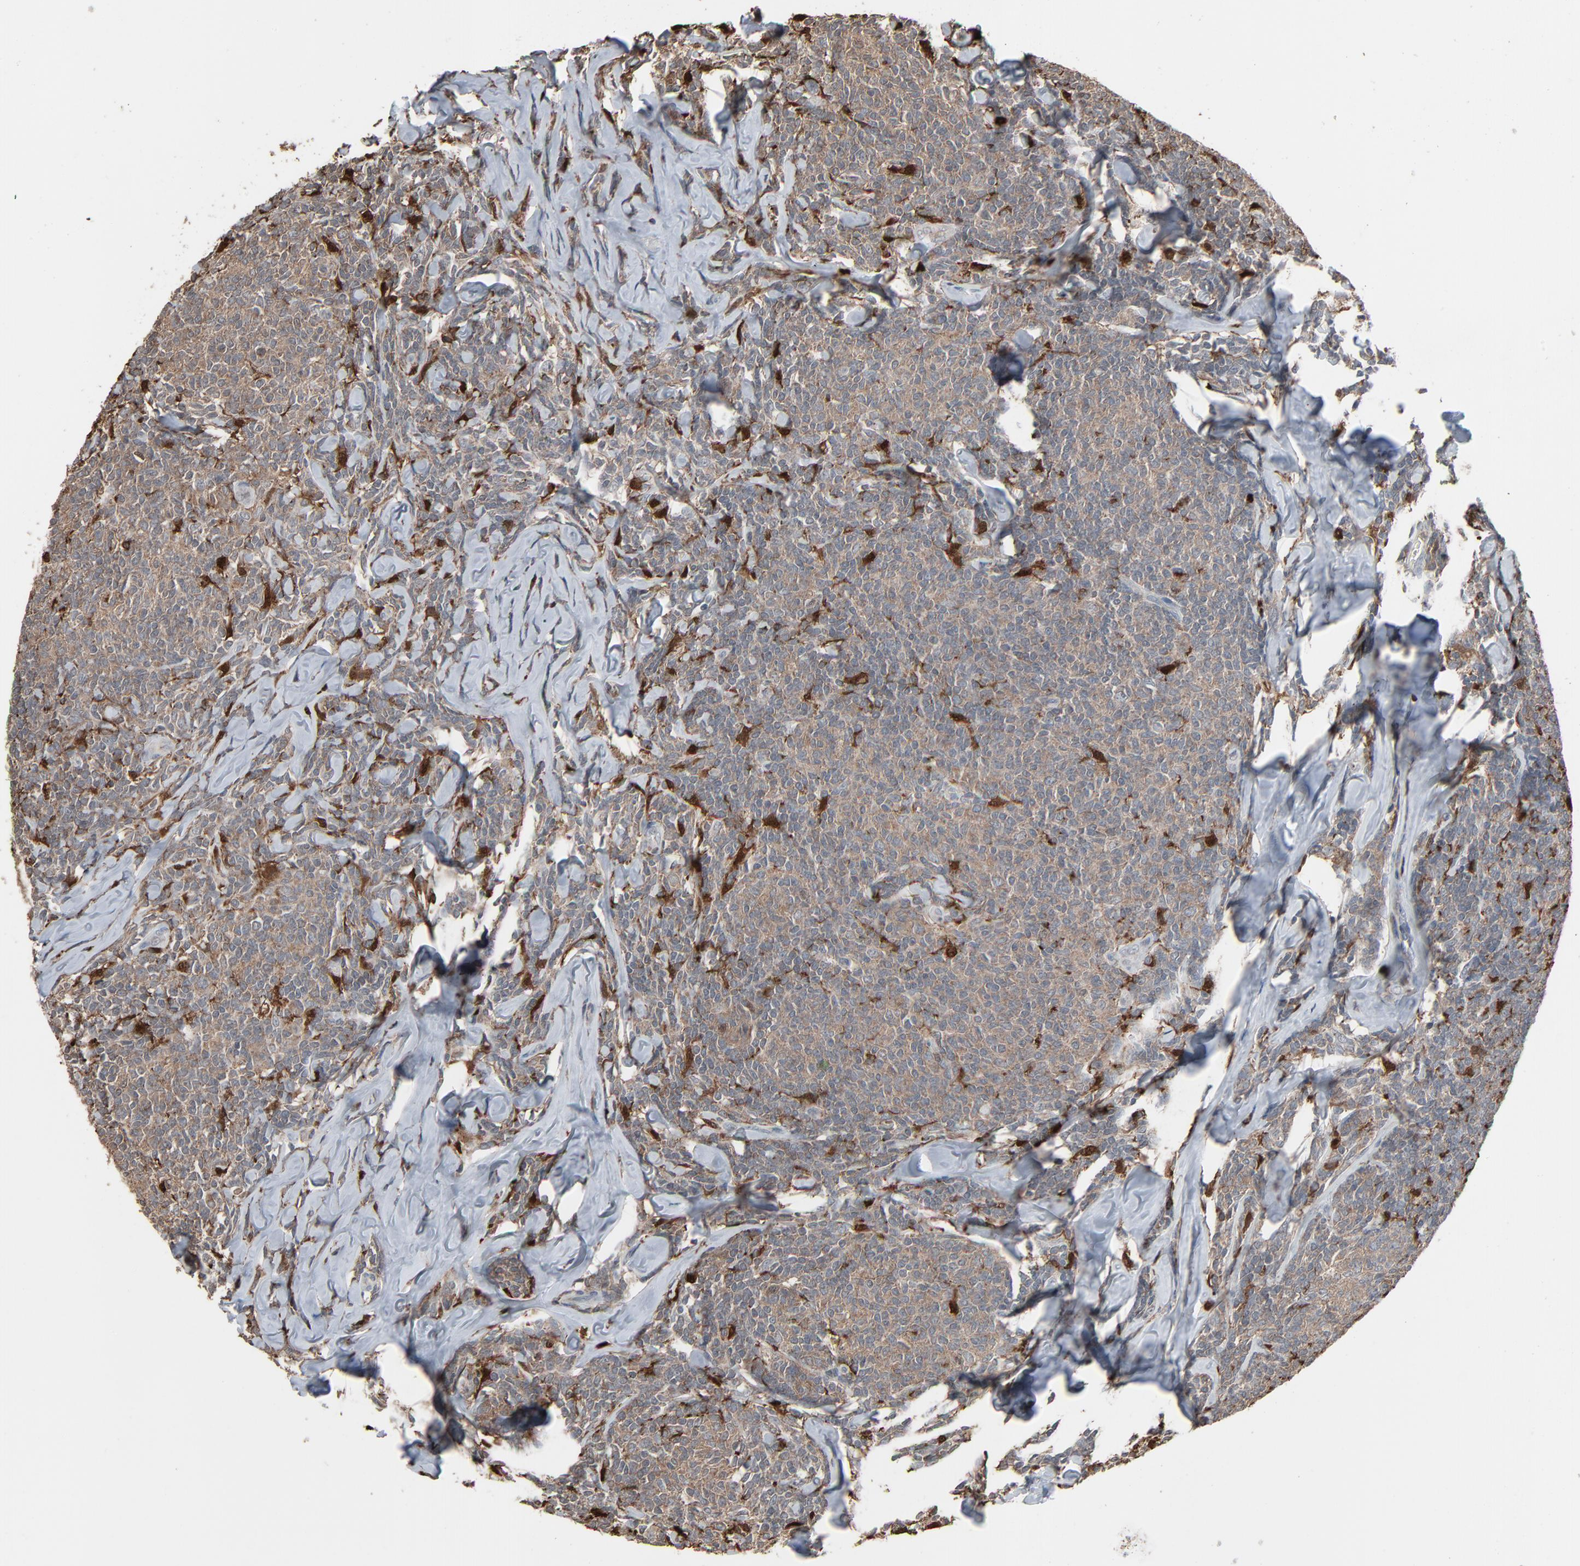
{"staining": {"intensity": "negative", "quantity": "none", "location": "none"}, "tissue": "lymphoma", "cell_type": "Tumor cells", "image_type": "cancer", "snomed": [{"axis": "morphology", "description": "Malignant lymphoma, non-Hodgkin's type, Low grade"}, {"axis": "topography", "description": "Lymph node"}], "caption": "A high-resolution micrograph shows IHC staining of malignant lymphoma, non-Hodgkin's type (low-grade), which displays no significant positivity in tumor cells.", "gene": "DOCK8", "patient": {"sex": "female", "age": 56}}